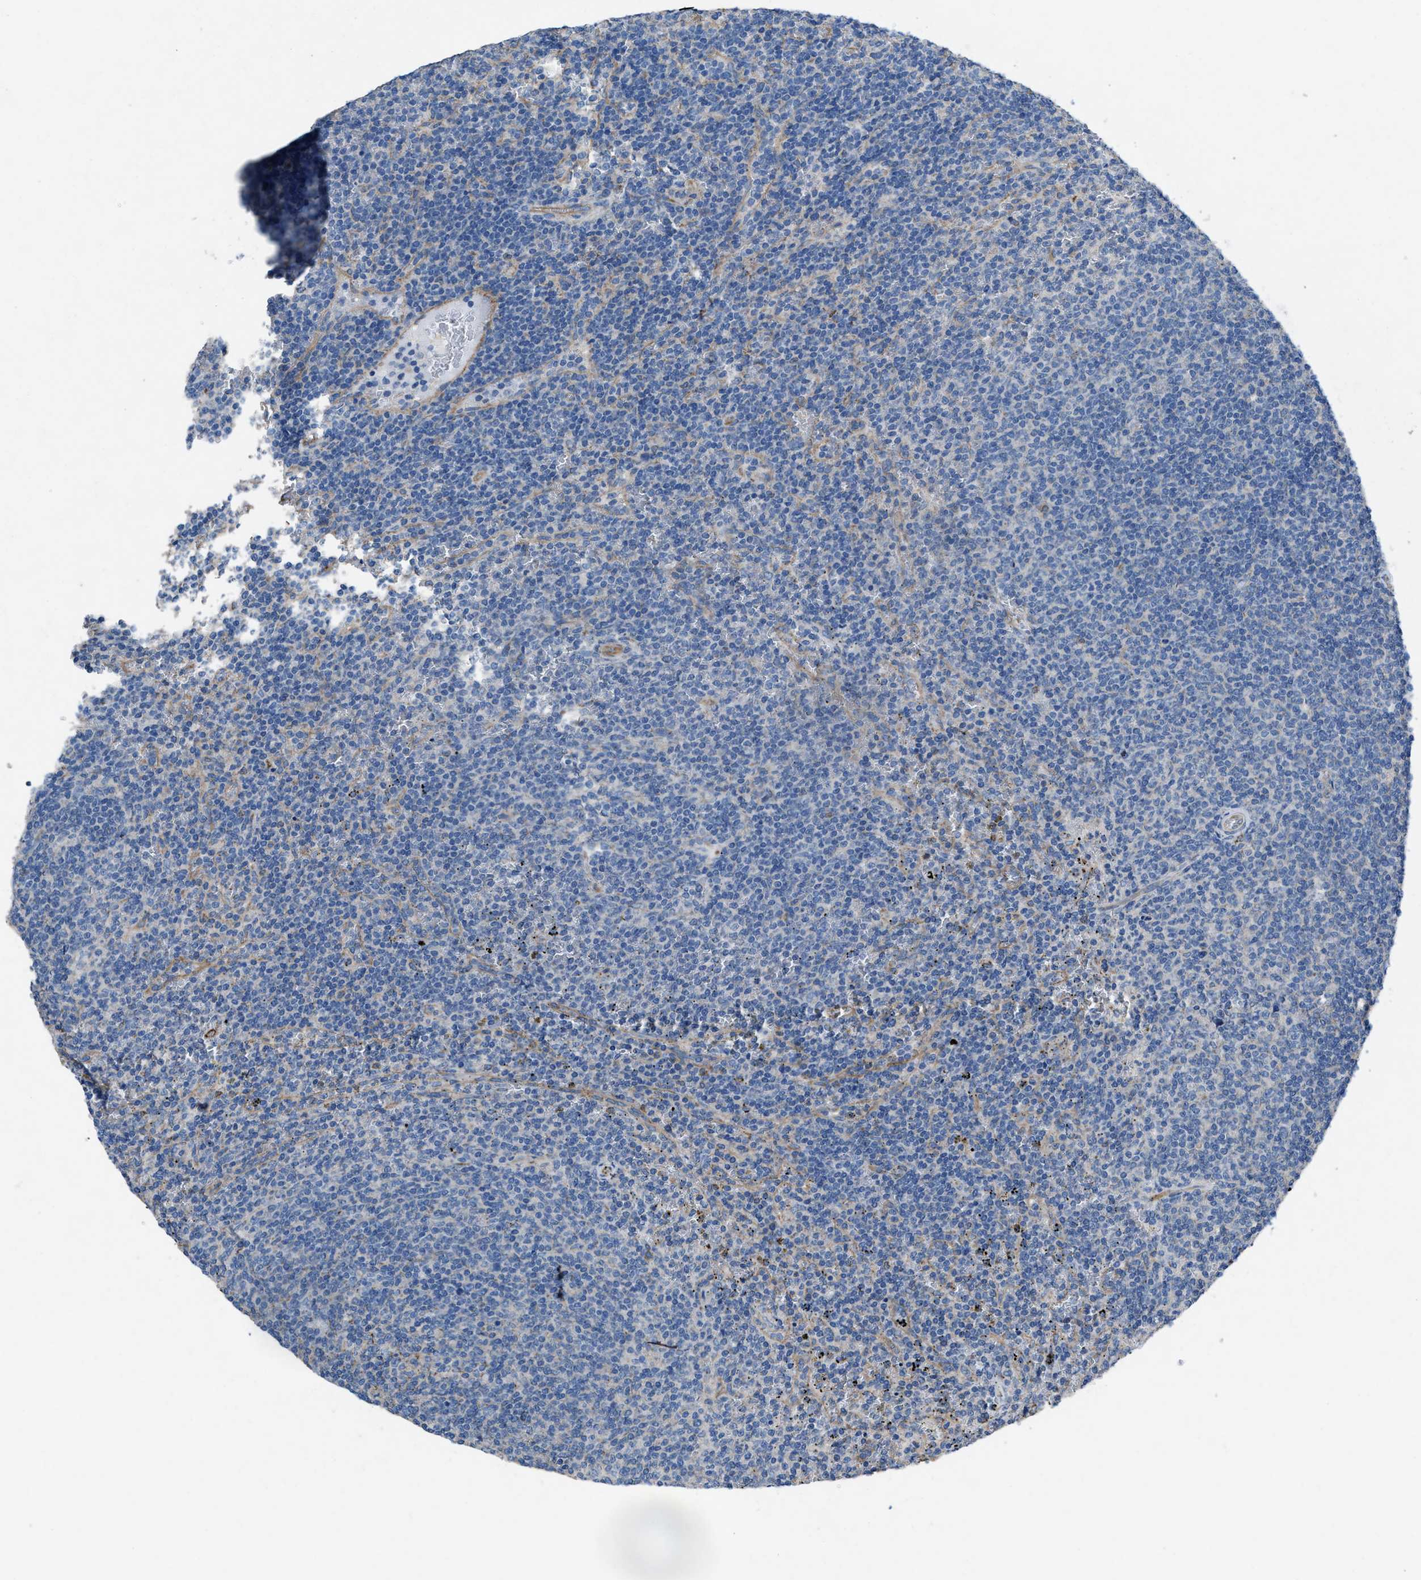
{"staining": {"intensity": "negative", "quantity": "none", "location": "none"}, "tissue": "lymphoma", "cell_type": "Tumor cells", "image_type": "cancer", "snomed": [{"axis": "morphology", "description": "Malignant lymphoma, non-Hodgkin's type, Low grade"}, {"axis": "topography", "description": "Spleen"}], "caption": "Immunohistochemistry of lymphoma displays no positivity in tumor cells.", "gene": "DOLPP1", "patient": {"sex": "female", "age": 50}}